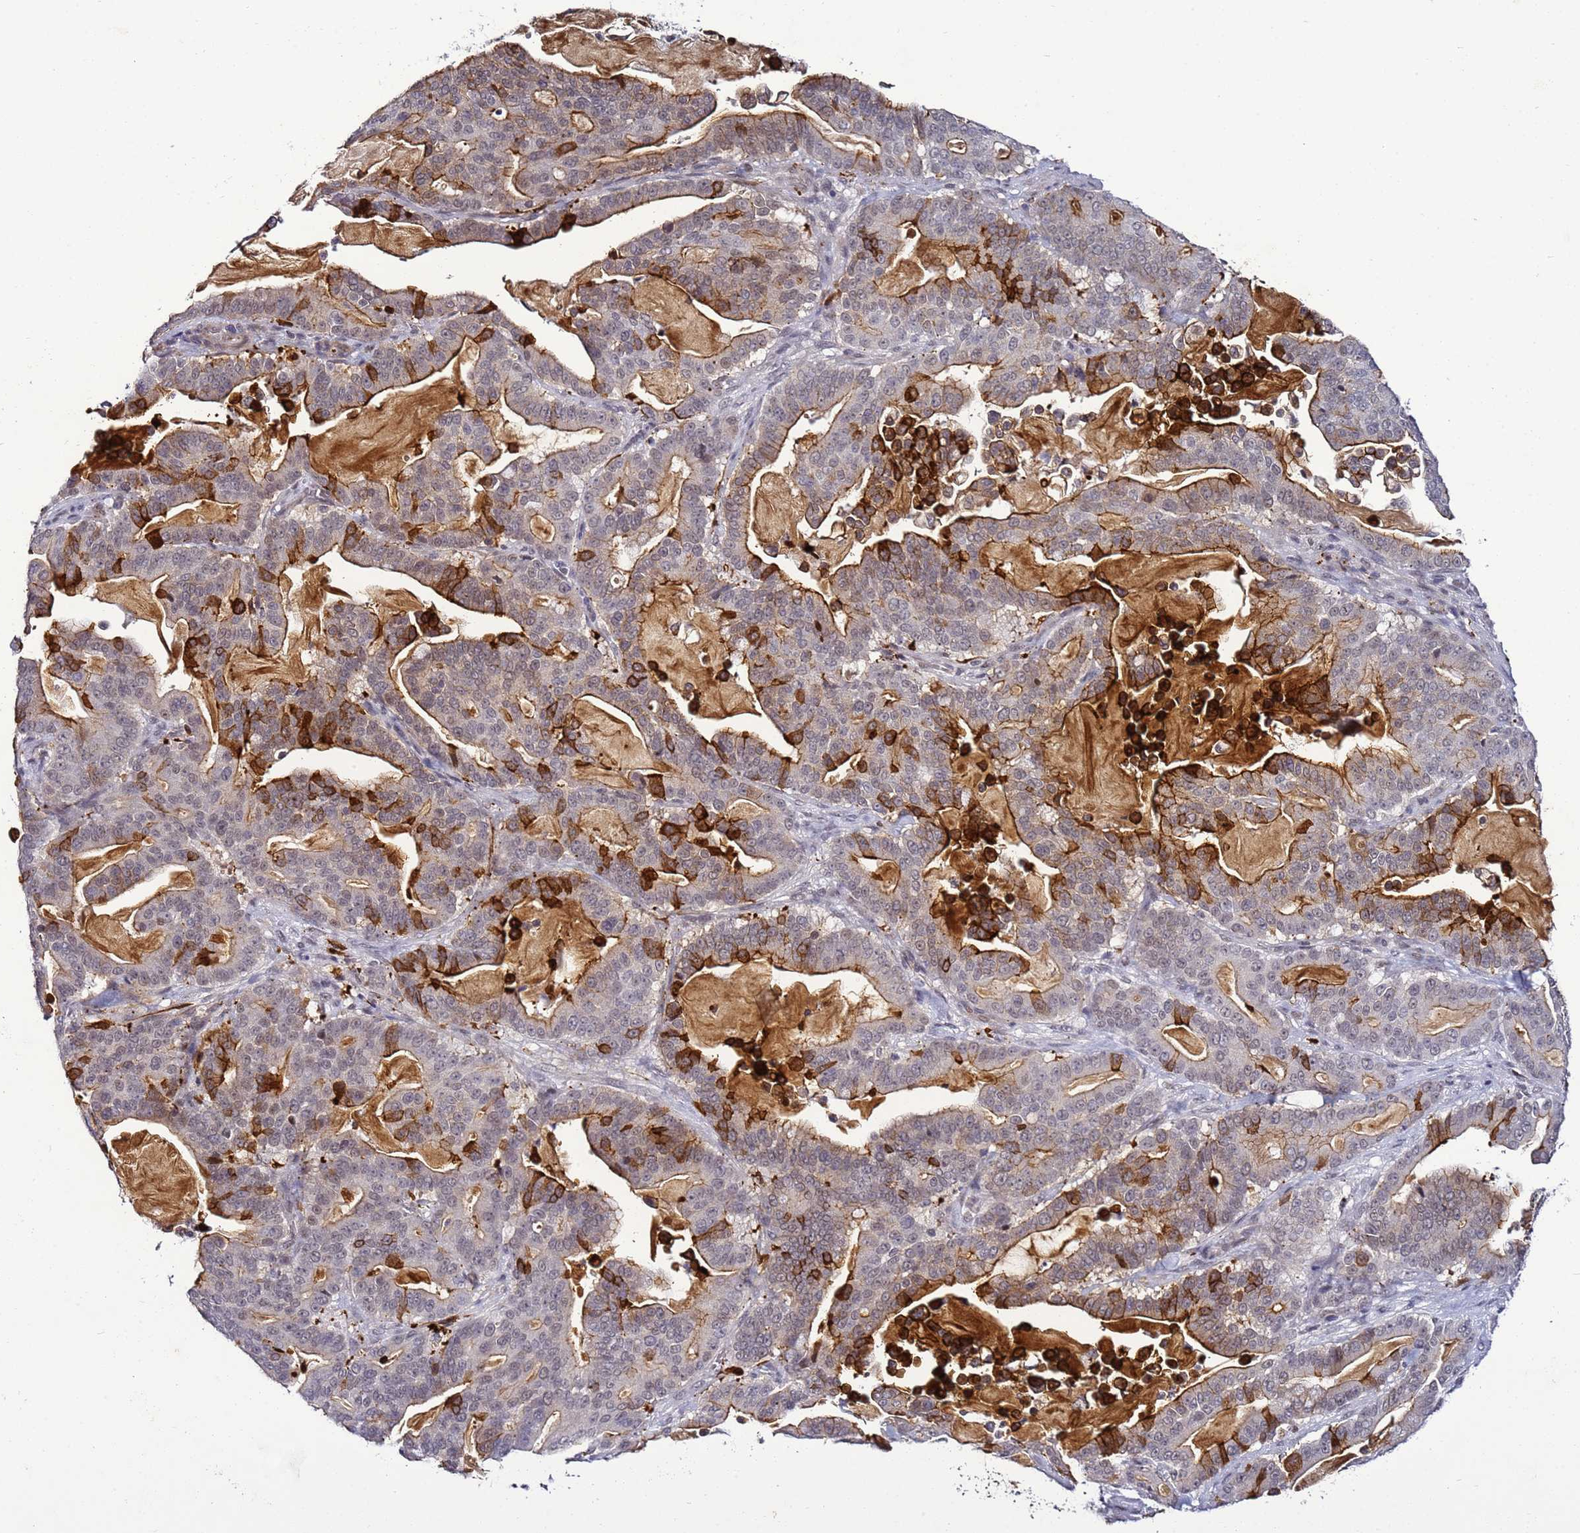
{"staining": {"intensity": "strong", "quantity": "<25%", "location": "cytoplasmic/membranous"}, "tissue": "pancreatic cancer", "cell_type": "Tumor cells", "image_type": "cancer", "snomed": [{"axis": "morphology", "description": "Adenocarcinoma, NOS"}, {"axis": "topography", "description": "Pancreas"}], "caption": "There is medium levels of strong cytoplasmic/membranous positivity in tumor cells of pancreatic cancer (adenocarcinoma), as demonstrated by immunohistochemical staining (brown color).", "gene": "PSMA7", "patient": {"sex": "male", "age": 63}}